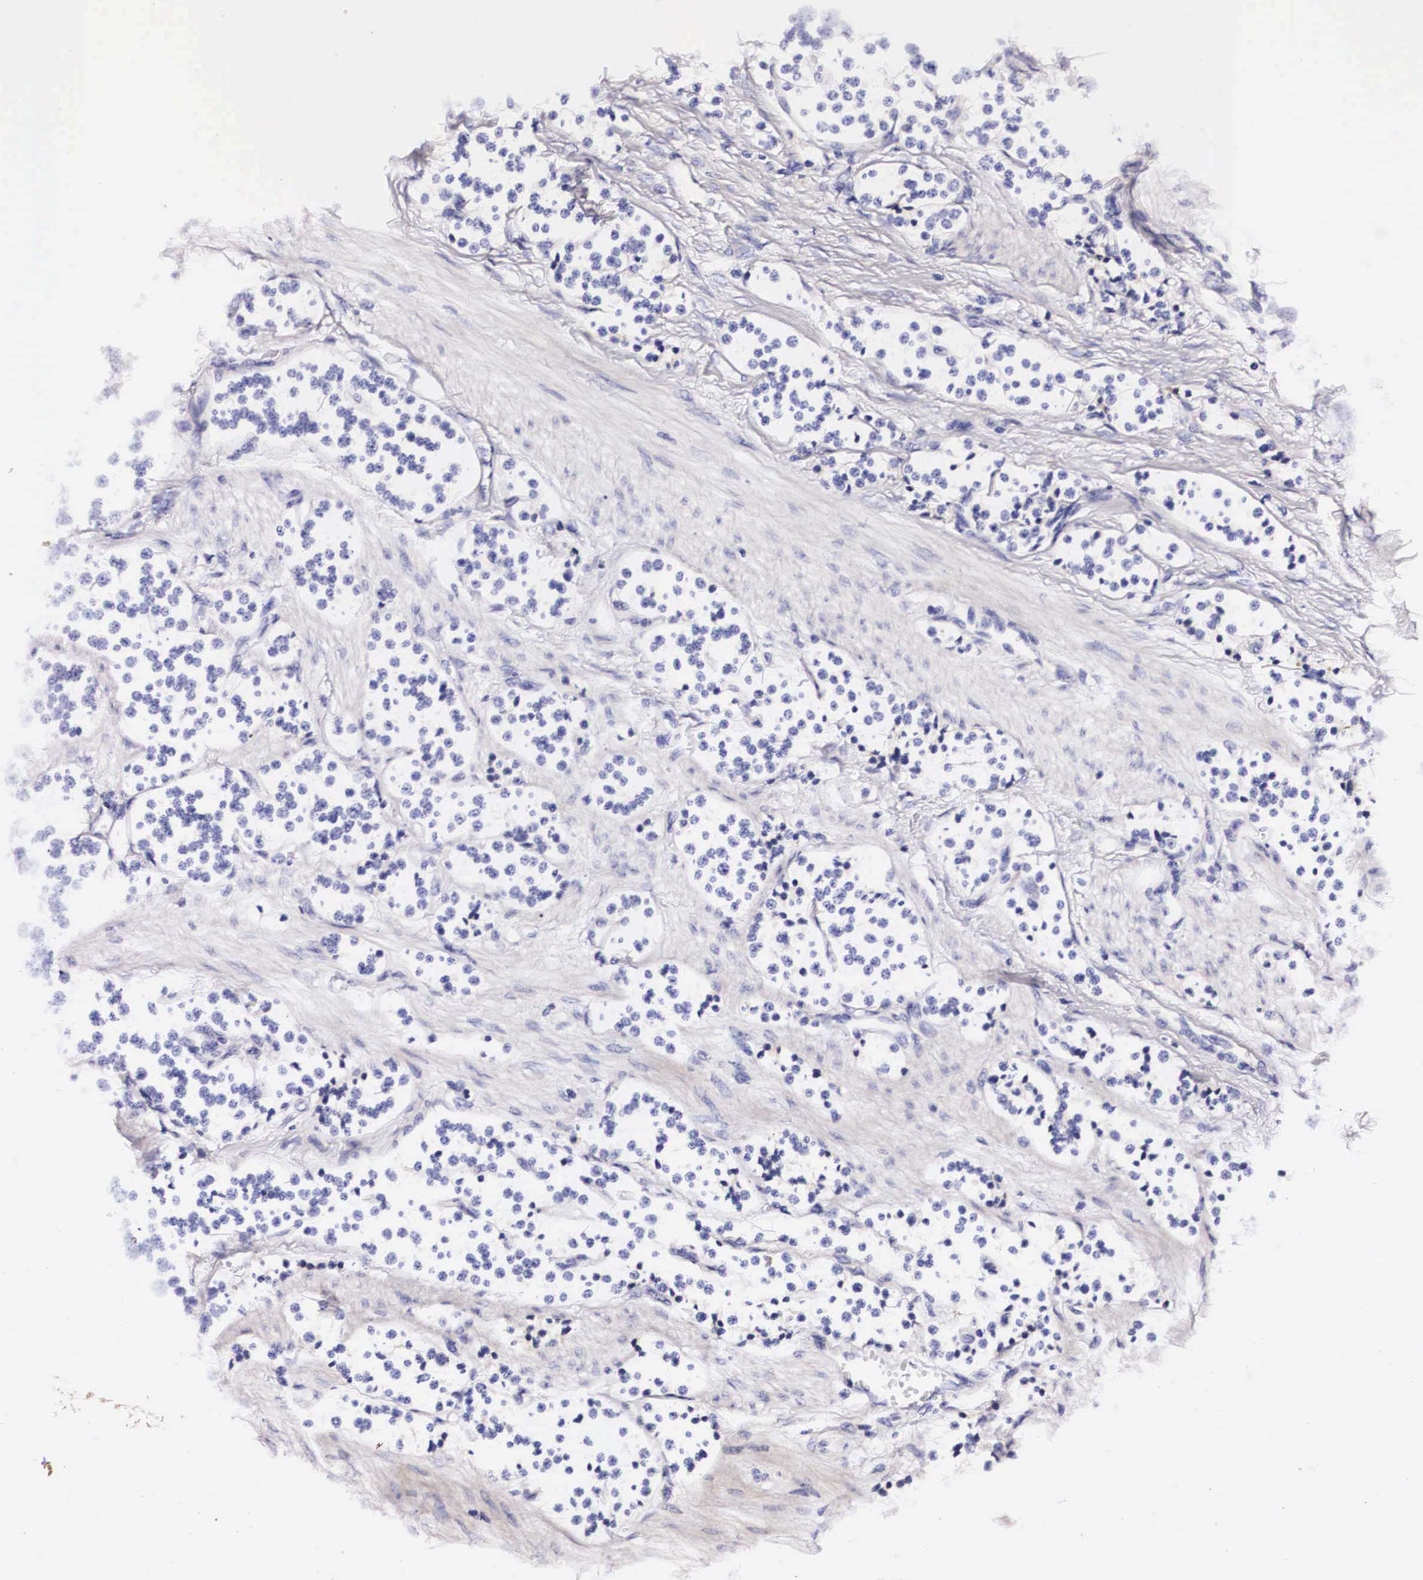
{"staining": {"intensity": "negative", "quantity": "none", "location": "none"}, "tissue": "carcinoid", "cell_type": "Tumor cells", "image_type": "cancer", "snomed": [{"axis": "morphology", "description": "Carcinoid, malignant, NOS"}, {"axis": "topography", "description": "Stomach"}], "caption": "DAB (3,3'-diaminobenzidine) immunohistochemical staining of human carcinoid (malignant) exhibits no significant expression in tumor cells.", "gene": "PHETA2", "patient": {"sex": "female", "age": 76}}